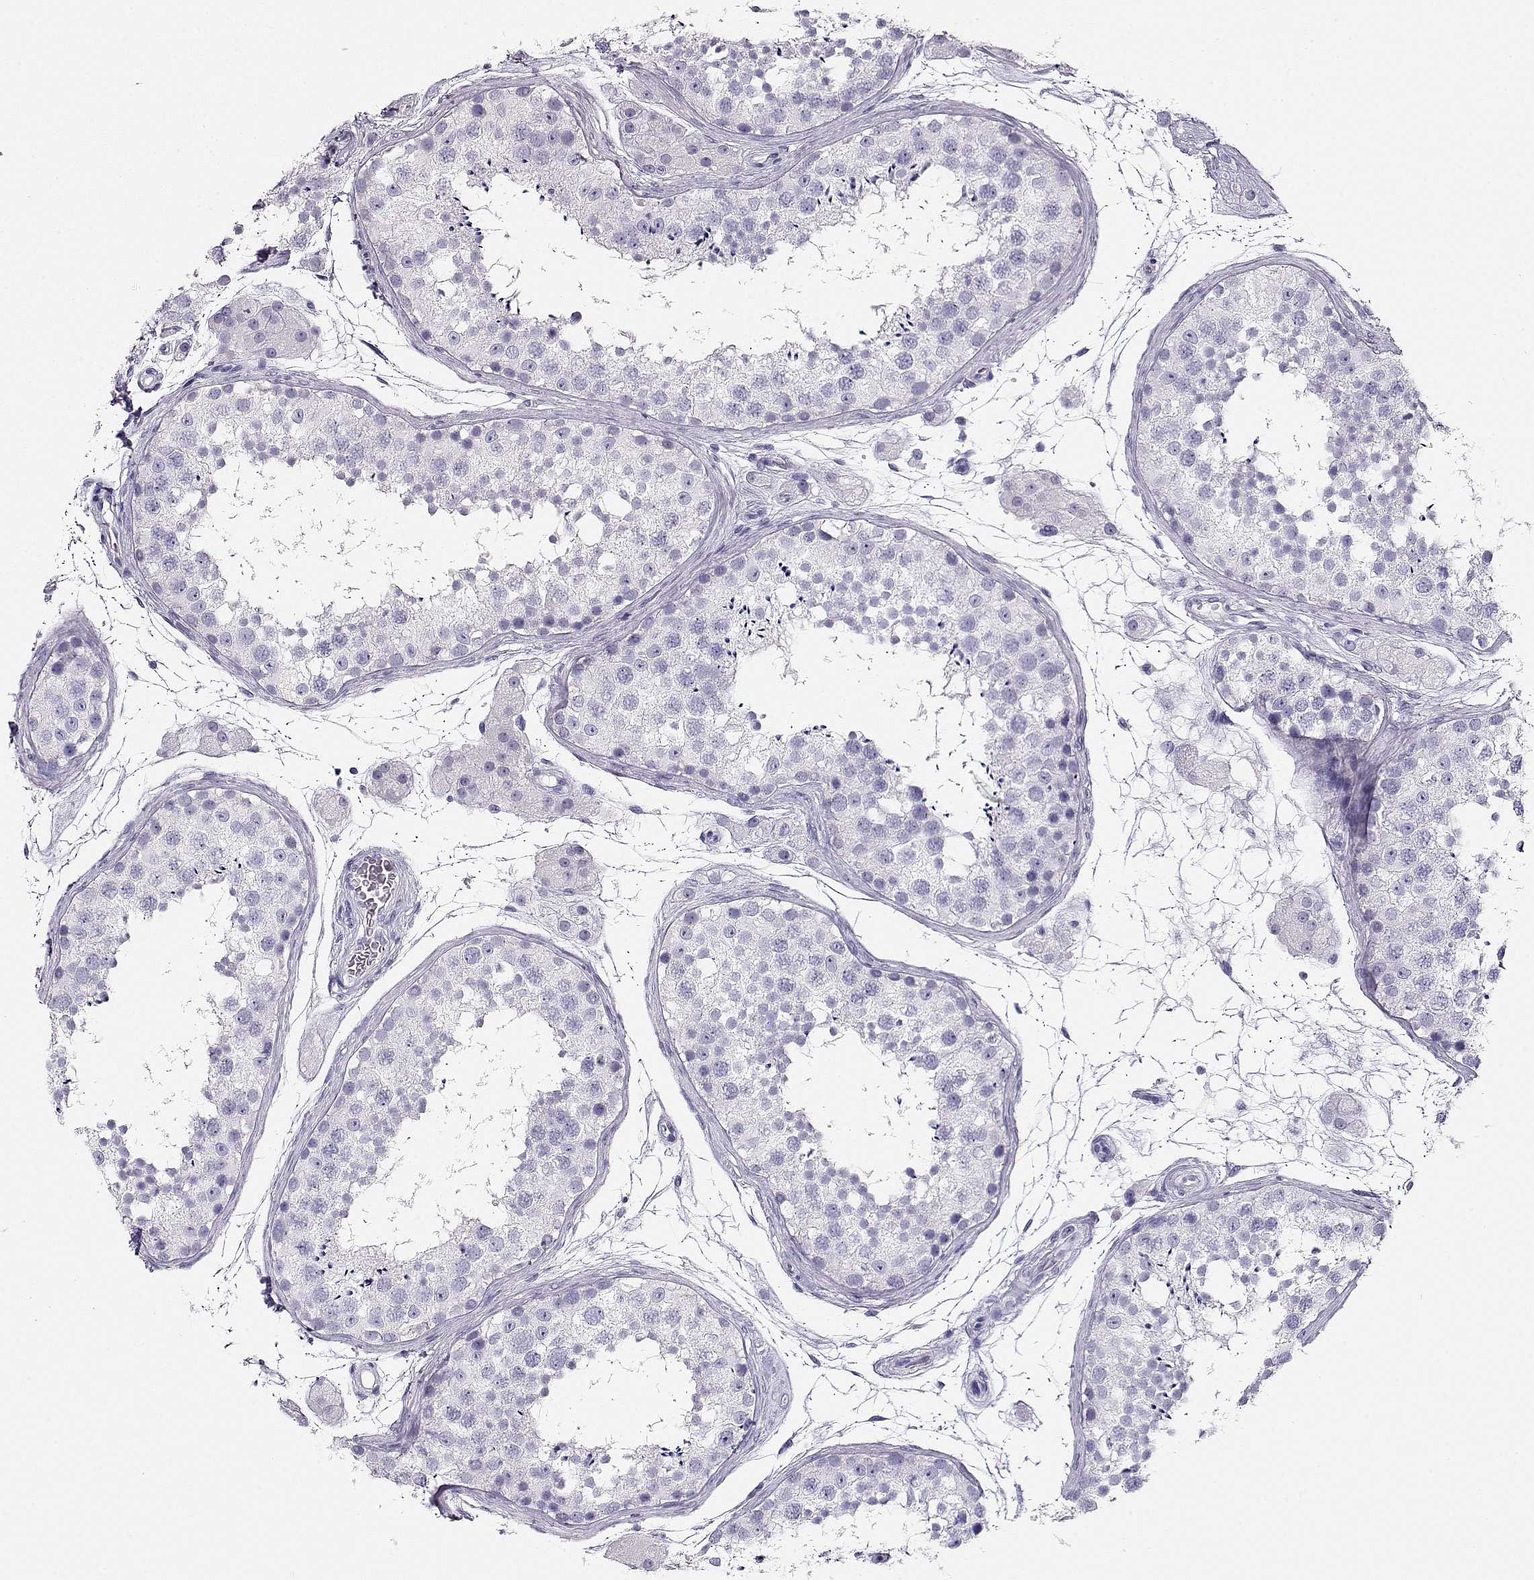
{"staining": {"intensity": "negative", "quantity": "none", "location": "none"}, "tissue": "testis", "cell_type": "Cells in seminiferous ducts", "image_type": "normal", "snomed": [{"axis": "morphology", "description": "Normal tissue, NOS"}, {"axis": "topography", "description": "Testis"}], "caption": "Immunohistochemistry (IHC) photomicrograph of benign testis stained for a protein (brown), which demonstrates no positivity in cells in seminiferous ducts.", "gene": "CRX", "patient": {"sex": "male", "age": 41}}